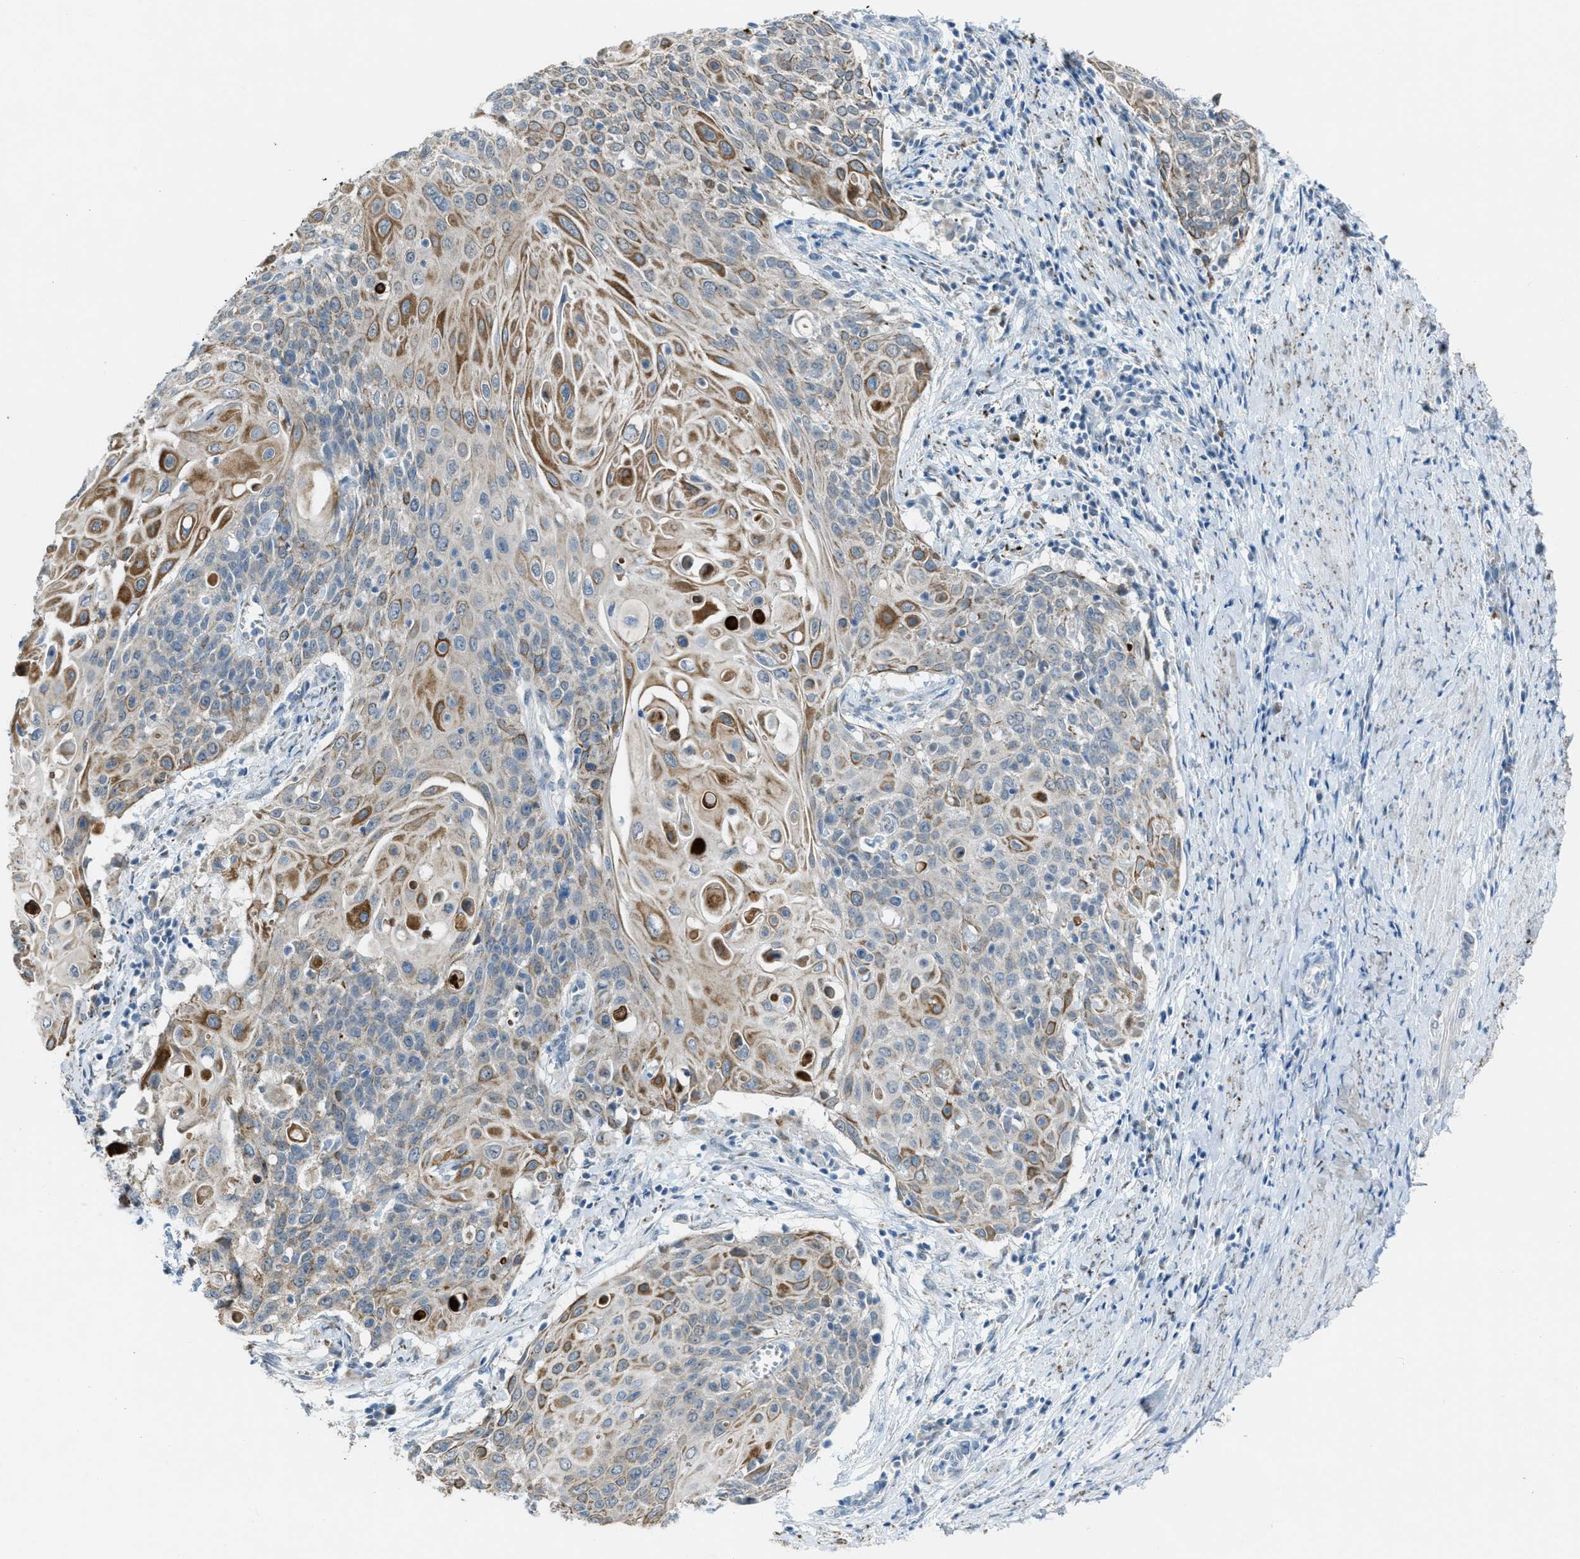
{"staining": {"intensity": "moderate", "quantity": "<25%", "location": "cytoplasmic/membranous"}, "tissue": "cervical cancer", "cell_type": "Tumor cells", "image_type": "cancer", "snomed": [{"axis": "morphology", "description": "Squamous cell carcinoma, NOS"}, {"axis": "topography", "description": "Cervix"}], "caption": "High-magnification brightfield microscopy of squamous cell carcinoma (cervical) stained with DAB (brown) and counterstained with hematoxylin (blue). tumor cells exhibit moderate cytoplasmic/membranous staining is seen in approximately<25% of cells.", "gene": "CDON", "patient": {"sex": "female", "age": 39}}